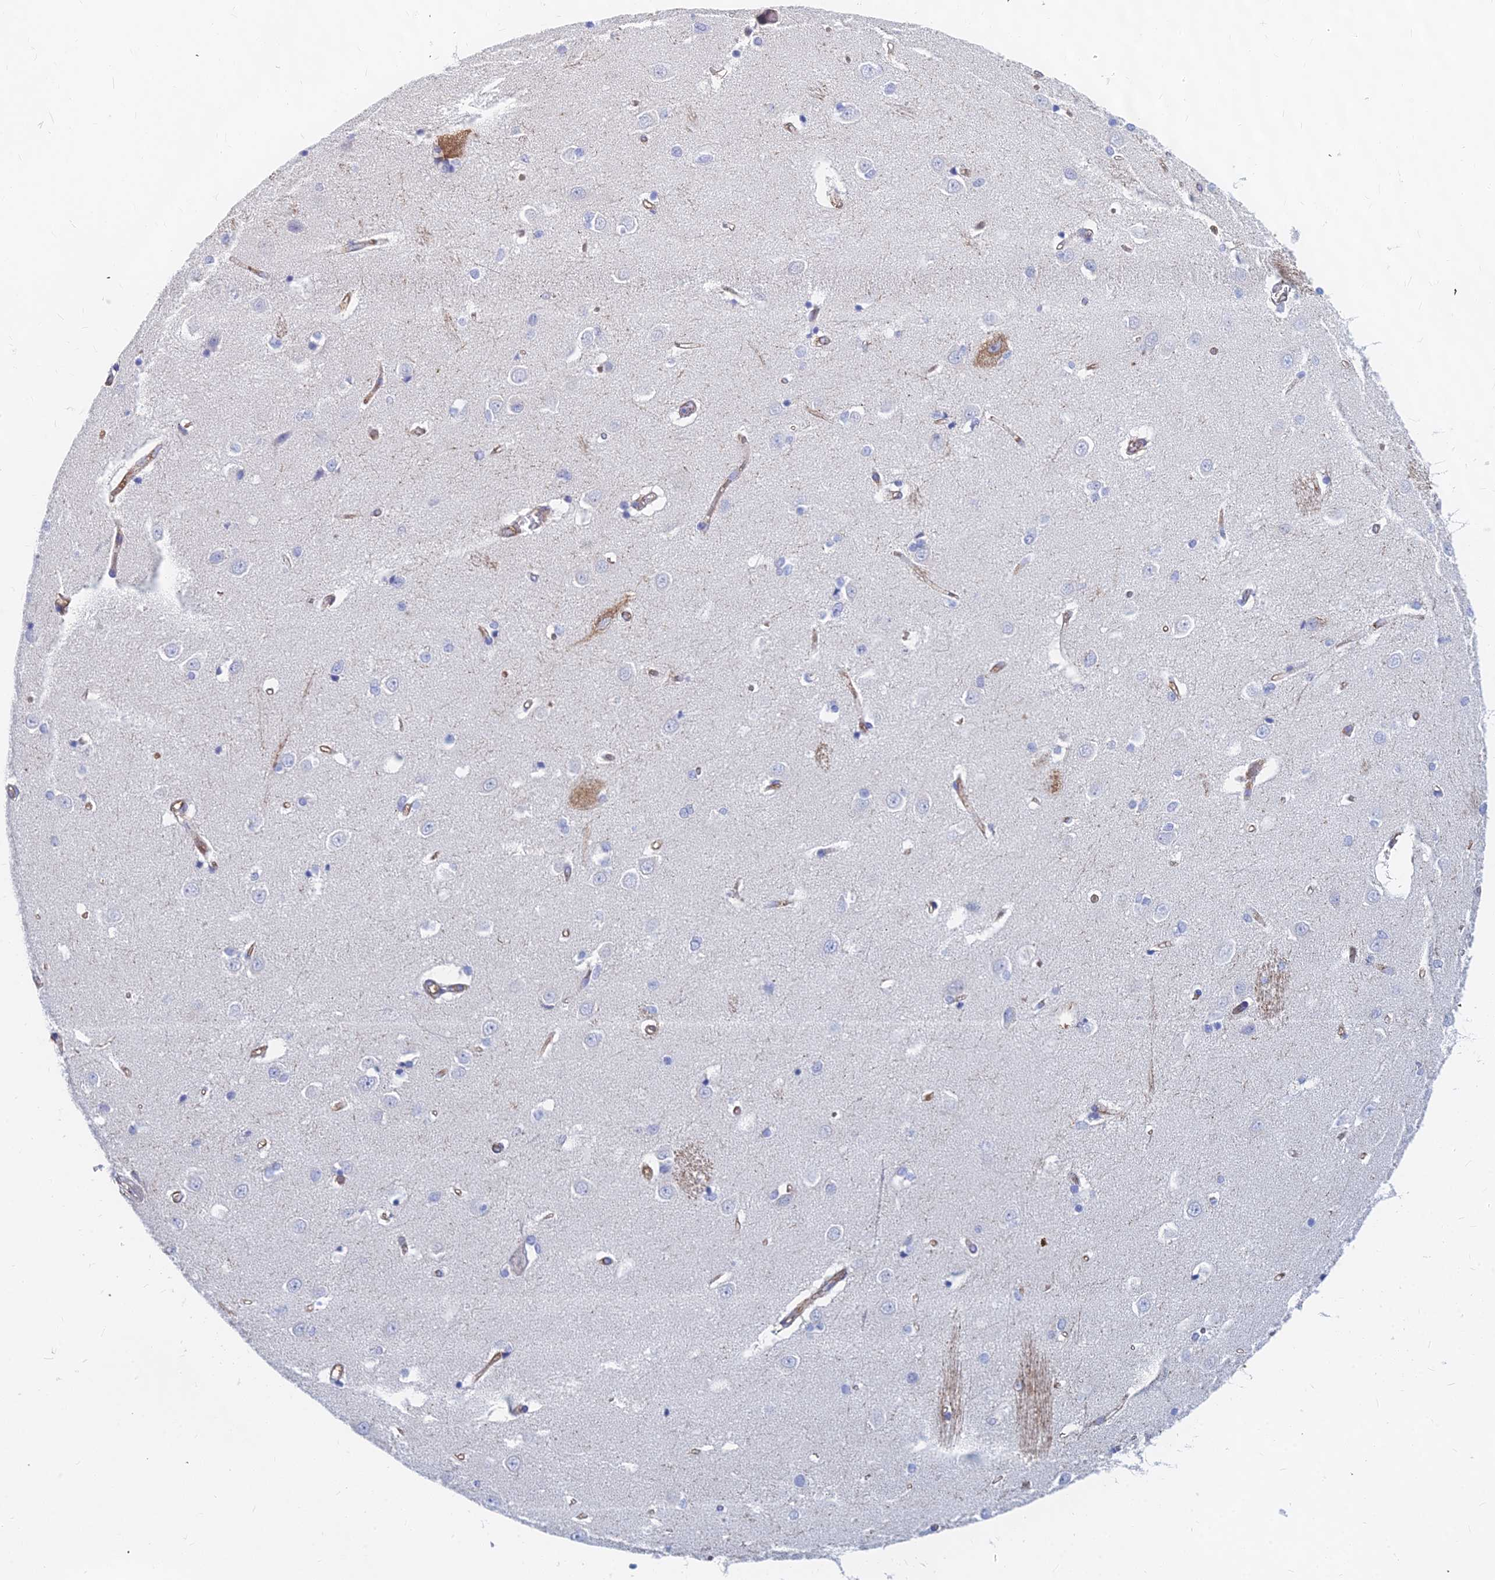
{"staining": {"intensity": "negative", "quantity": "none", "location": "none"}, "tissue": "caudate", "cell_type": "Glial cells", "image_type": "normal", "snomed": [{"axis": "morphology", "description": "Normal tissue, NOS"}, {"axis": "topography", "description": "Lateral ventricle wall"}], "caption": "High magnification brightfield microscopy of benign caudate stained with DAB (brown) and counterstained with hematoxylin (blue): glial cells show no significant expression. Nuclei are stained in blue.", "gene": "FFAR3", "patient": {"sex": "male", "age": 37}}